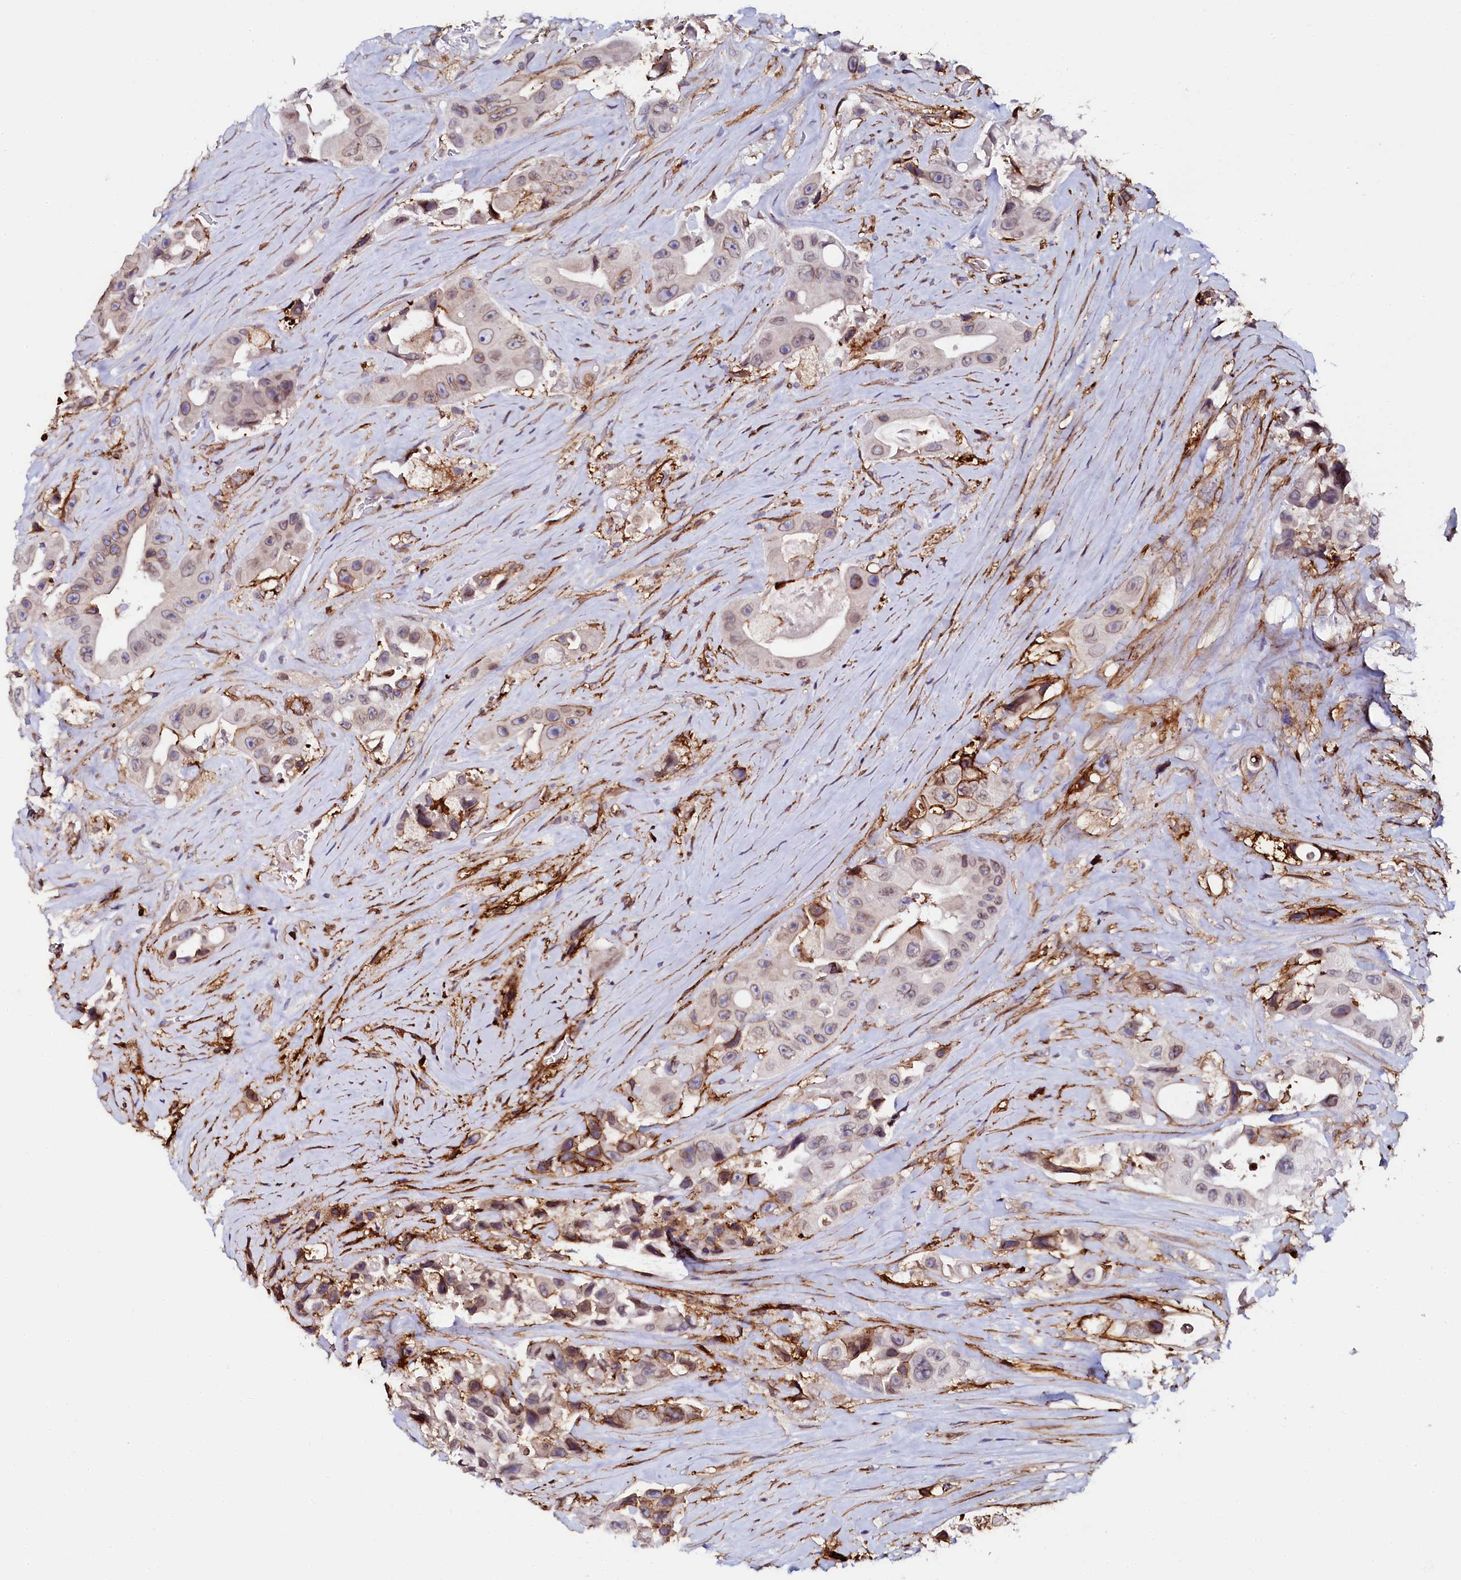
{"staining": {"intensity": "weak", "quantity": "25%-75%", "location": "cytoplasmic/membranous,nuclear"}, "tissue": "colorectal cancer", "cell_type": "Tumor cells", "image_type": "cancer", "snomed": [{"axis": "morphology", "description": "Adenocarcinoma, NOS"}, {"axis": "topography", "description": "Colon"}], "caption": "Adenocarcinoma (colorectal) stained with DAB immunohistochemistry (IHC) shows low levels of weak cytoplasmic/membranous and nuclear expression in approximately 25%-75% of tumor cells.", "gene": "AAAS", "patient": {"sex": "female", "age": 46}}